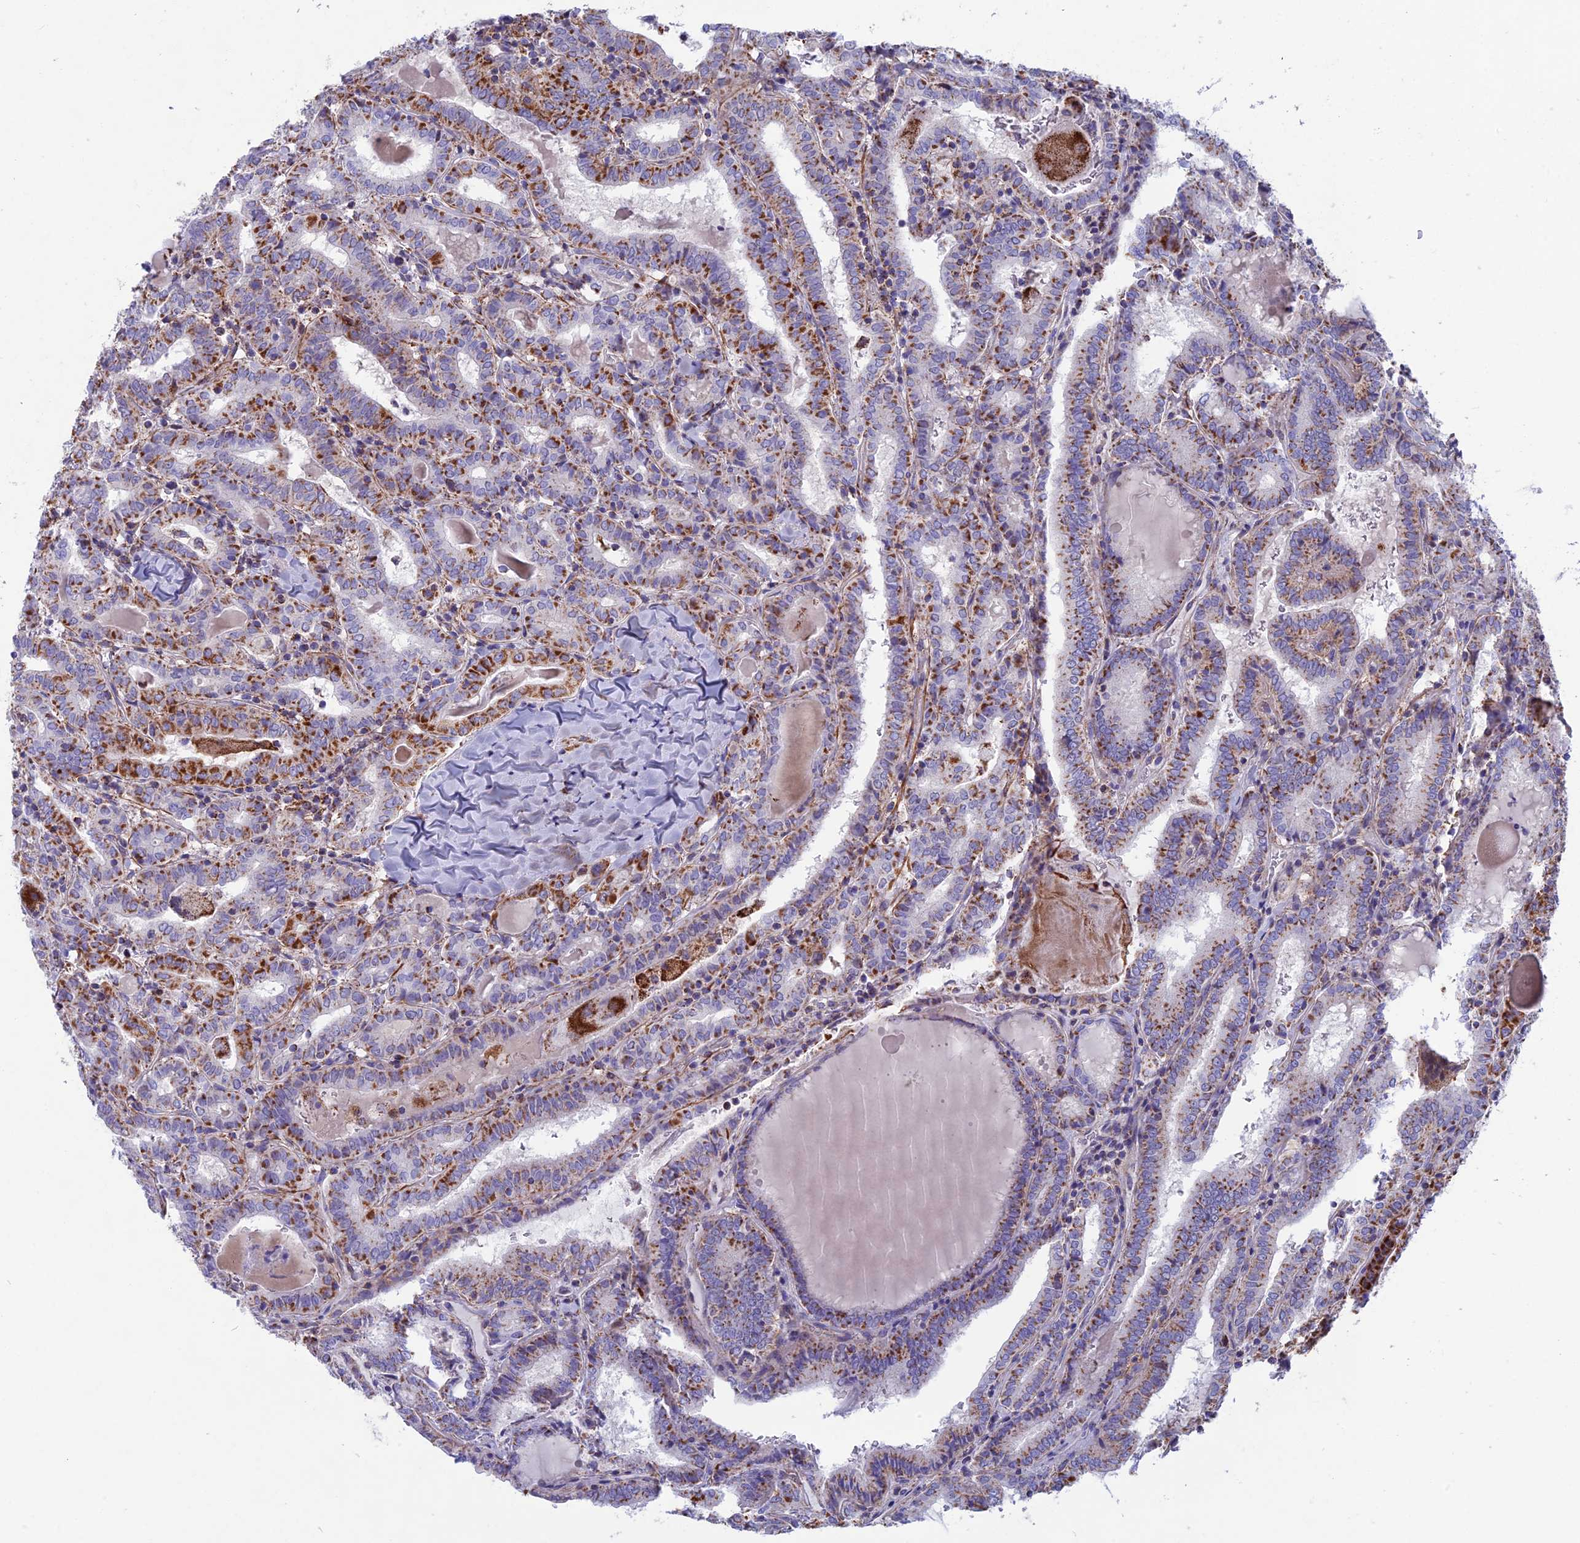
{"staining": {"intensity": "strong", "quantity": "25%-75%", "location": "cytoplasmic/membranous"}, "tissue": "thyroid cancer", "cell_type": "Tumor cells", "image_type": "cancer", "snomed": [{"axis": "morphology", "description": "Papillary adenocarcinoma, NOS"}, {"axis": "topography", "description": "Thyroid gland"}], "caption": "IHC (DAB (3,3'-diaminobenzidine)) staining of human thyroid cancer (papillary adenocarcinoma) demonstrates strong cytoplasmic/membranous protein staining in about 25%-75% of tumor cells.", "gene": "CS", "patient": {"sex": "female", "age": 72}}